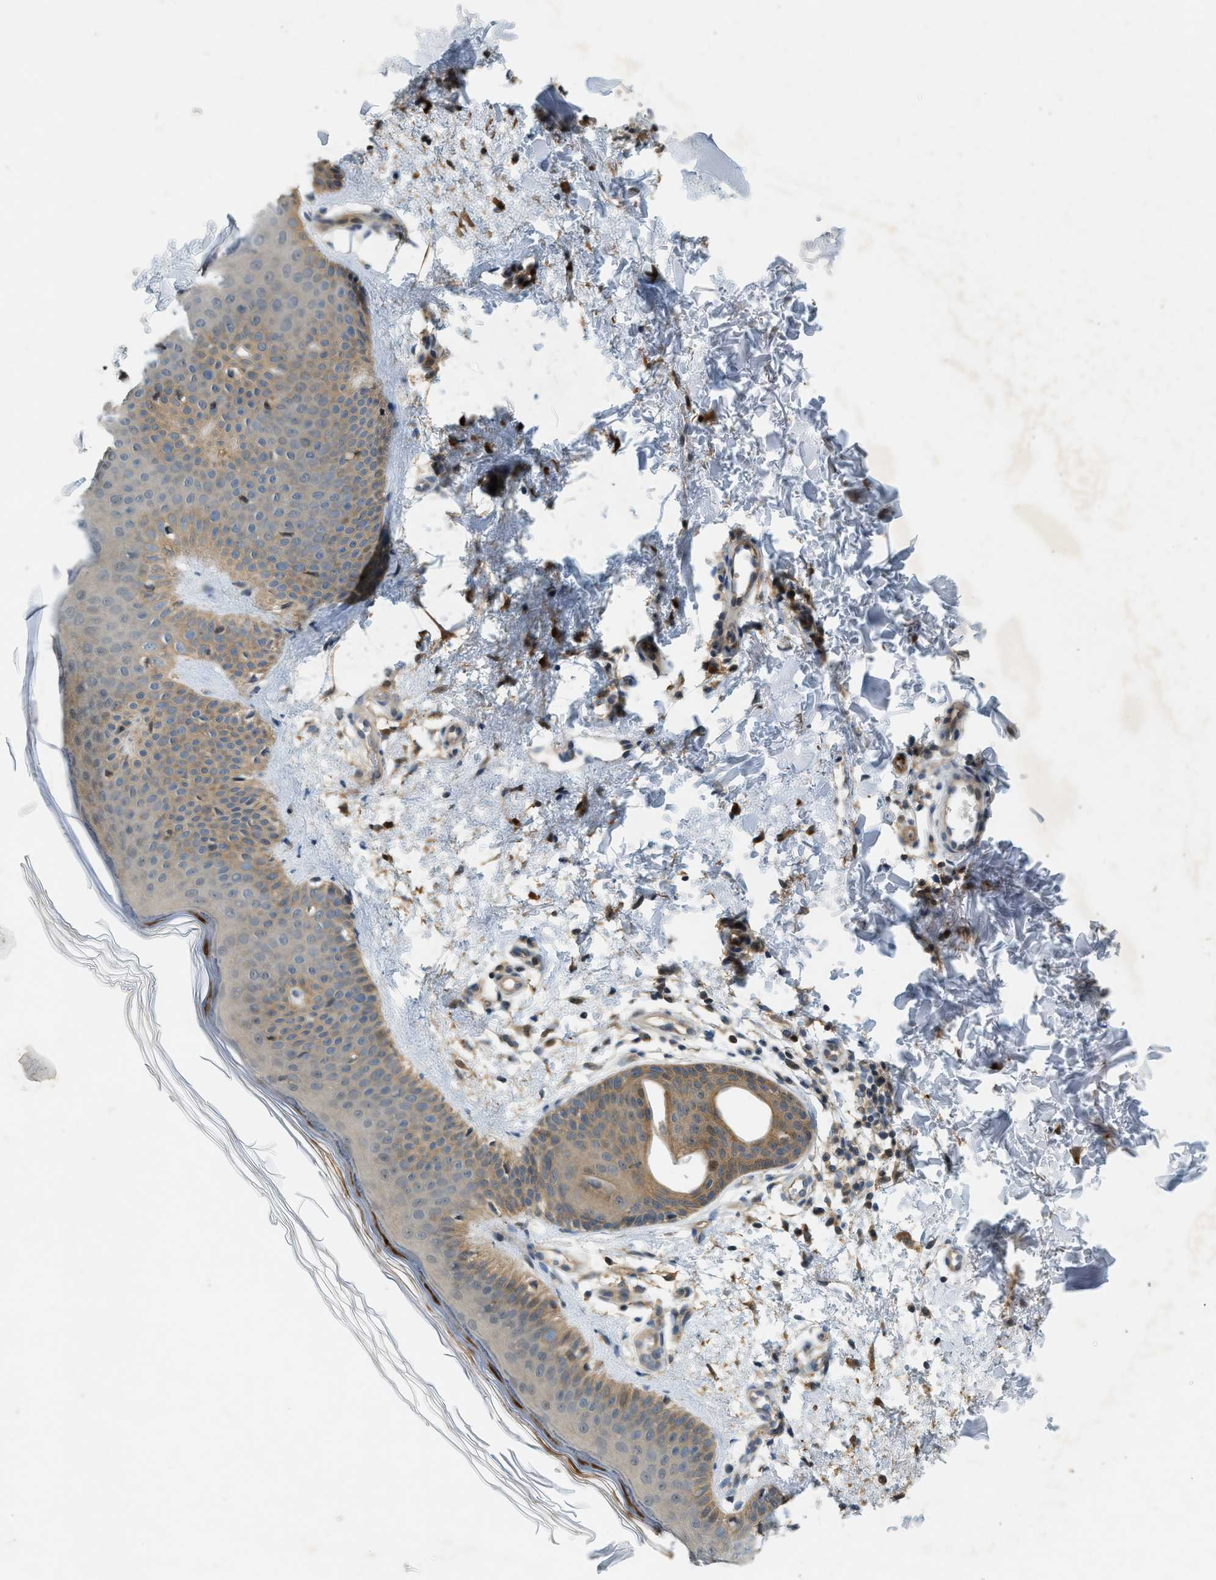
{"staining": {"intensity": "strong", "quantity": ">75%", "location": "cytoplasmic/membranous"}, "tissue": "skin", "cell_type": "Fibroblasts", "image_type": "normal", "snomed": [{"axis": "morphology", "description": "Normal tissue, NOS"}, {"axis": "morphology", "description": "Malignant melanoma, NOS"}, {"axis": "topography", "description": "Skin"}], "caption": "A brown stain shows strong cytoplasmic/membranous expression of a protein in fibroblasts of benign skin.", "gene": "PDCL3", "patient": {"sex": "male", "age": 83}}